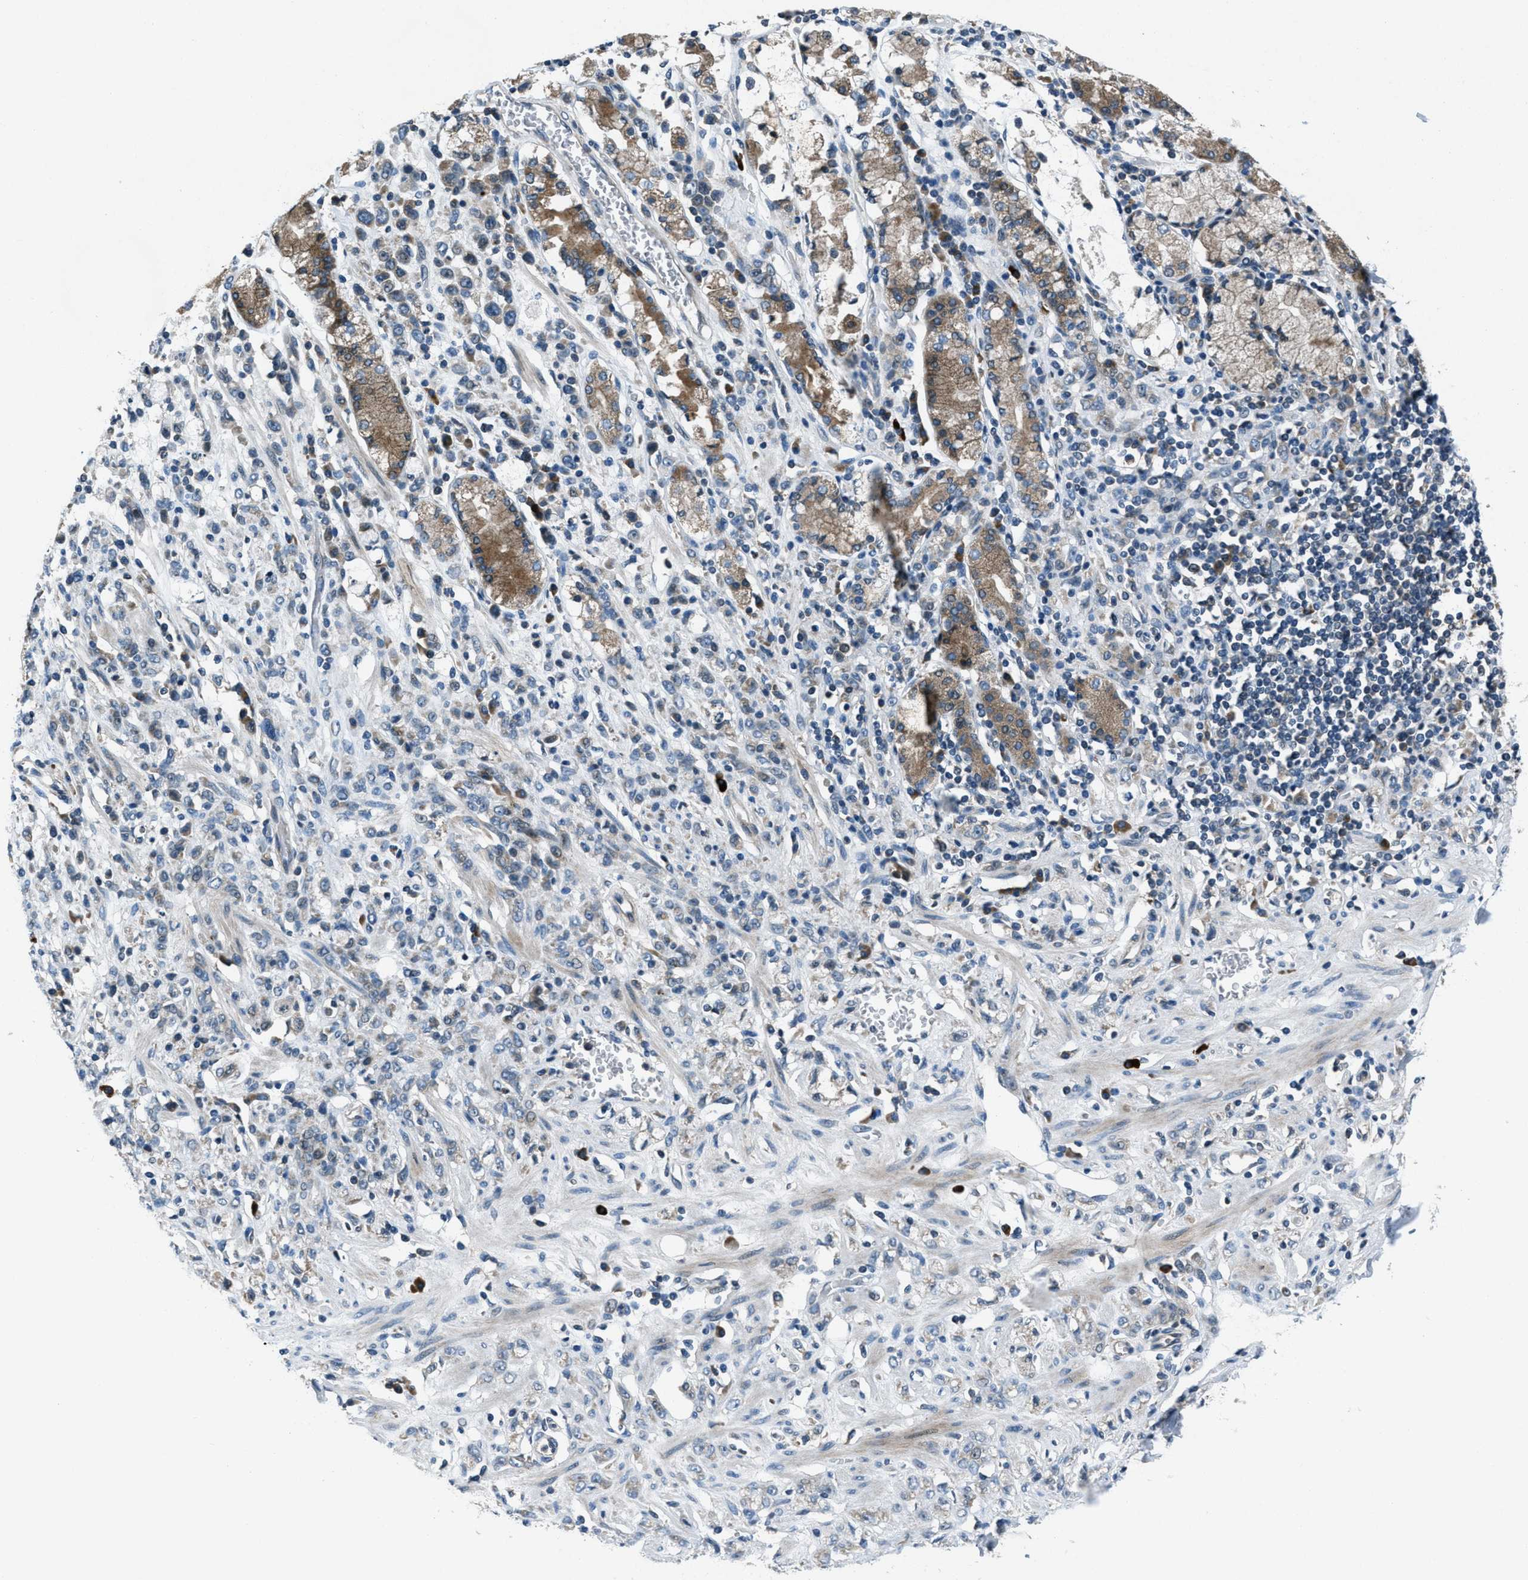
{"staining": {"intensity": "weak", "quantity": "<25%", "location": "cytoplasmic/membranous"}, "tissue": "stomach cancer", "cell_type": "Tumor cells", "image_type": "cancer", "snomed": [{"axis": "morphology", "description": "Normal tissue, NOS"}, {"axis": "morphology", "description": "Adenocarcinoma, NOS"}, {"axis": "topography", "description": "Stomach"}], "caption": "An image of human stomach adenocarcinoma is negative for staining in tumor cells.", "gene": "CLEC2D", "patient": {"sex": "male", "age": 82}}